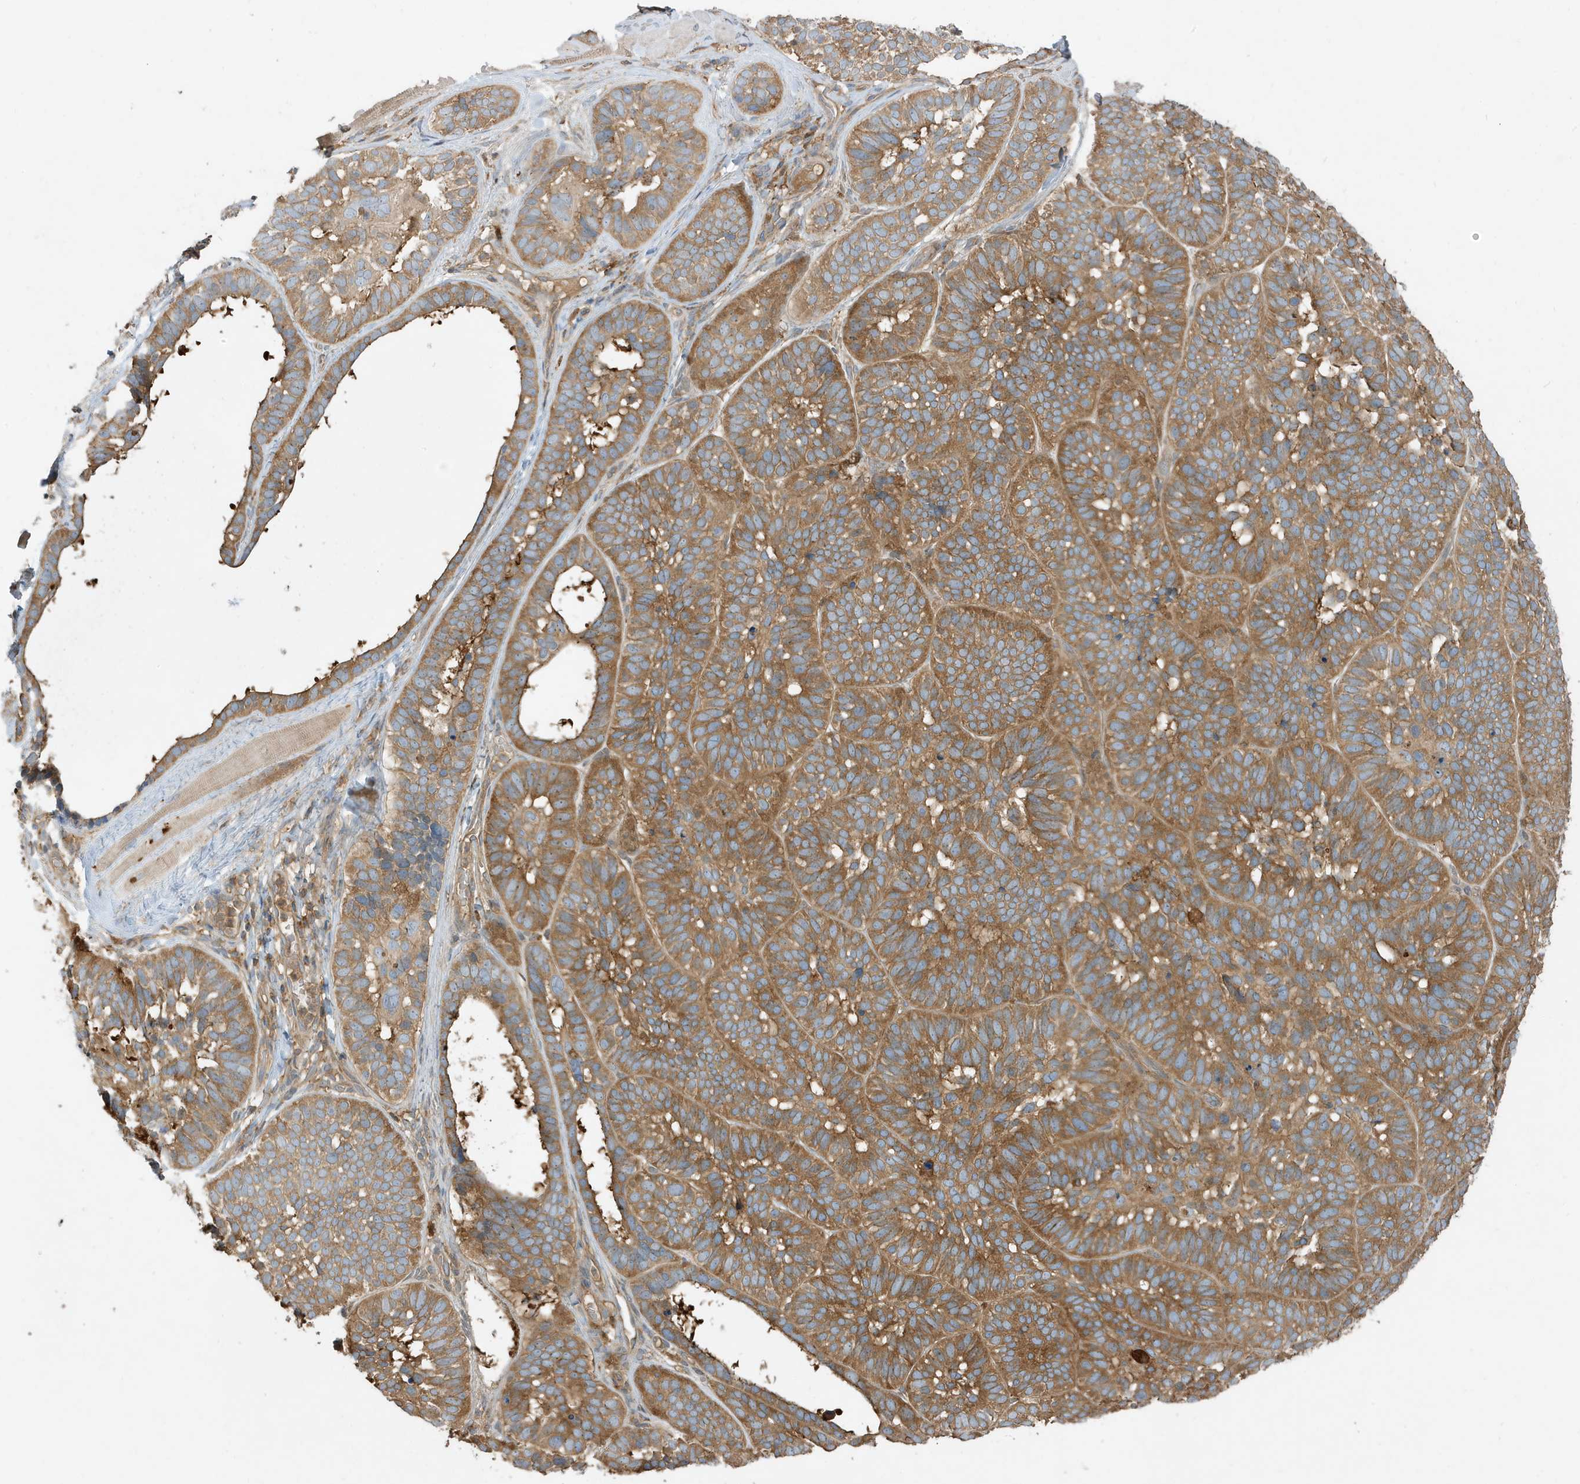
{"staining": {"intensity": "moderate", "quantity": ">75%", "location": "cytoplasmic/membranous"}, "tissue": "skin cancer", "cell_type": "Tumor cells", "image_type": "cancer", "snomed": [{"axis": "morphology", "description": "Basal cell carcinoma"}, {"axis": "topography", "description": "Skin"}], "caption": "This histopathology image demonstrates skin cancer (basal cell carcinoma) stained with immunohistochemistry (IHC) to label a protein in brown. The cytoplasmic/membranous of tumor cells show moderate positivity for the protein. Nuclei are counter-stained blue.", "gene": "ABTB1", "patient": {"sex": "male", "age": 62}}